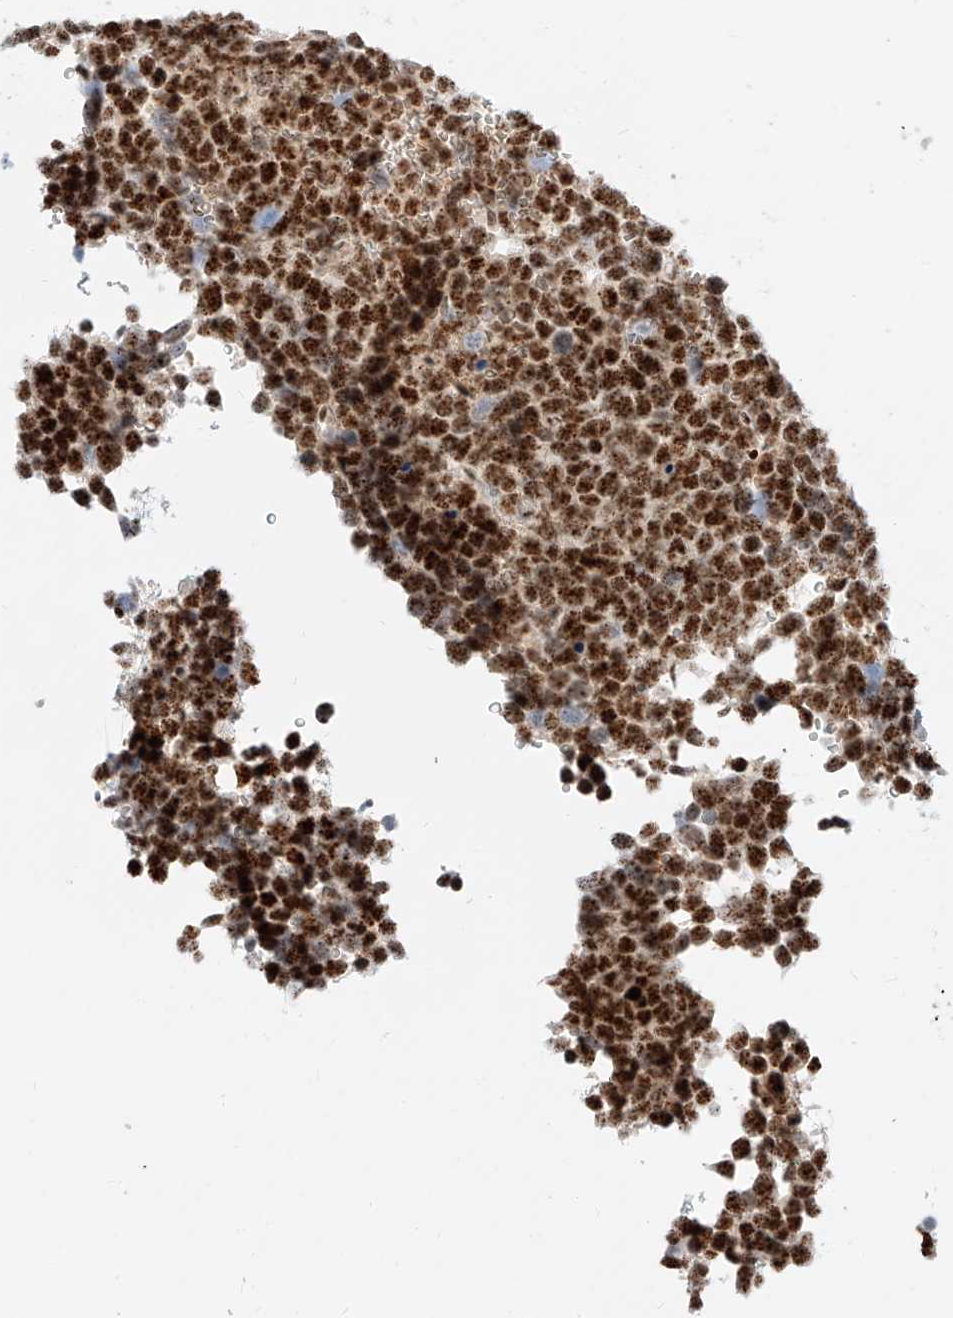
{"staining": {"intensity": "strong", "quantity": ">75%", "location": "nuclear"}, "tissue": "urothelial cancer", "cell_type": "Tumor cells", "image_type": "cancer", "snomed": [{"axis": "morphology", "description": "Urothelial carcinoma, High grade"}, {"axis": "topography", "description": "Urinary bladder"}], "caption": "Urothelial carcinoma (high-grade) stained with a protein marker displays strong staining in tumor cells.", "gene": "CBX8", "patient": {"sex": "female", "age": 82}}